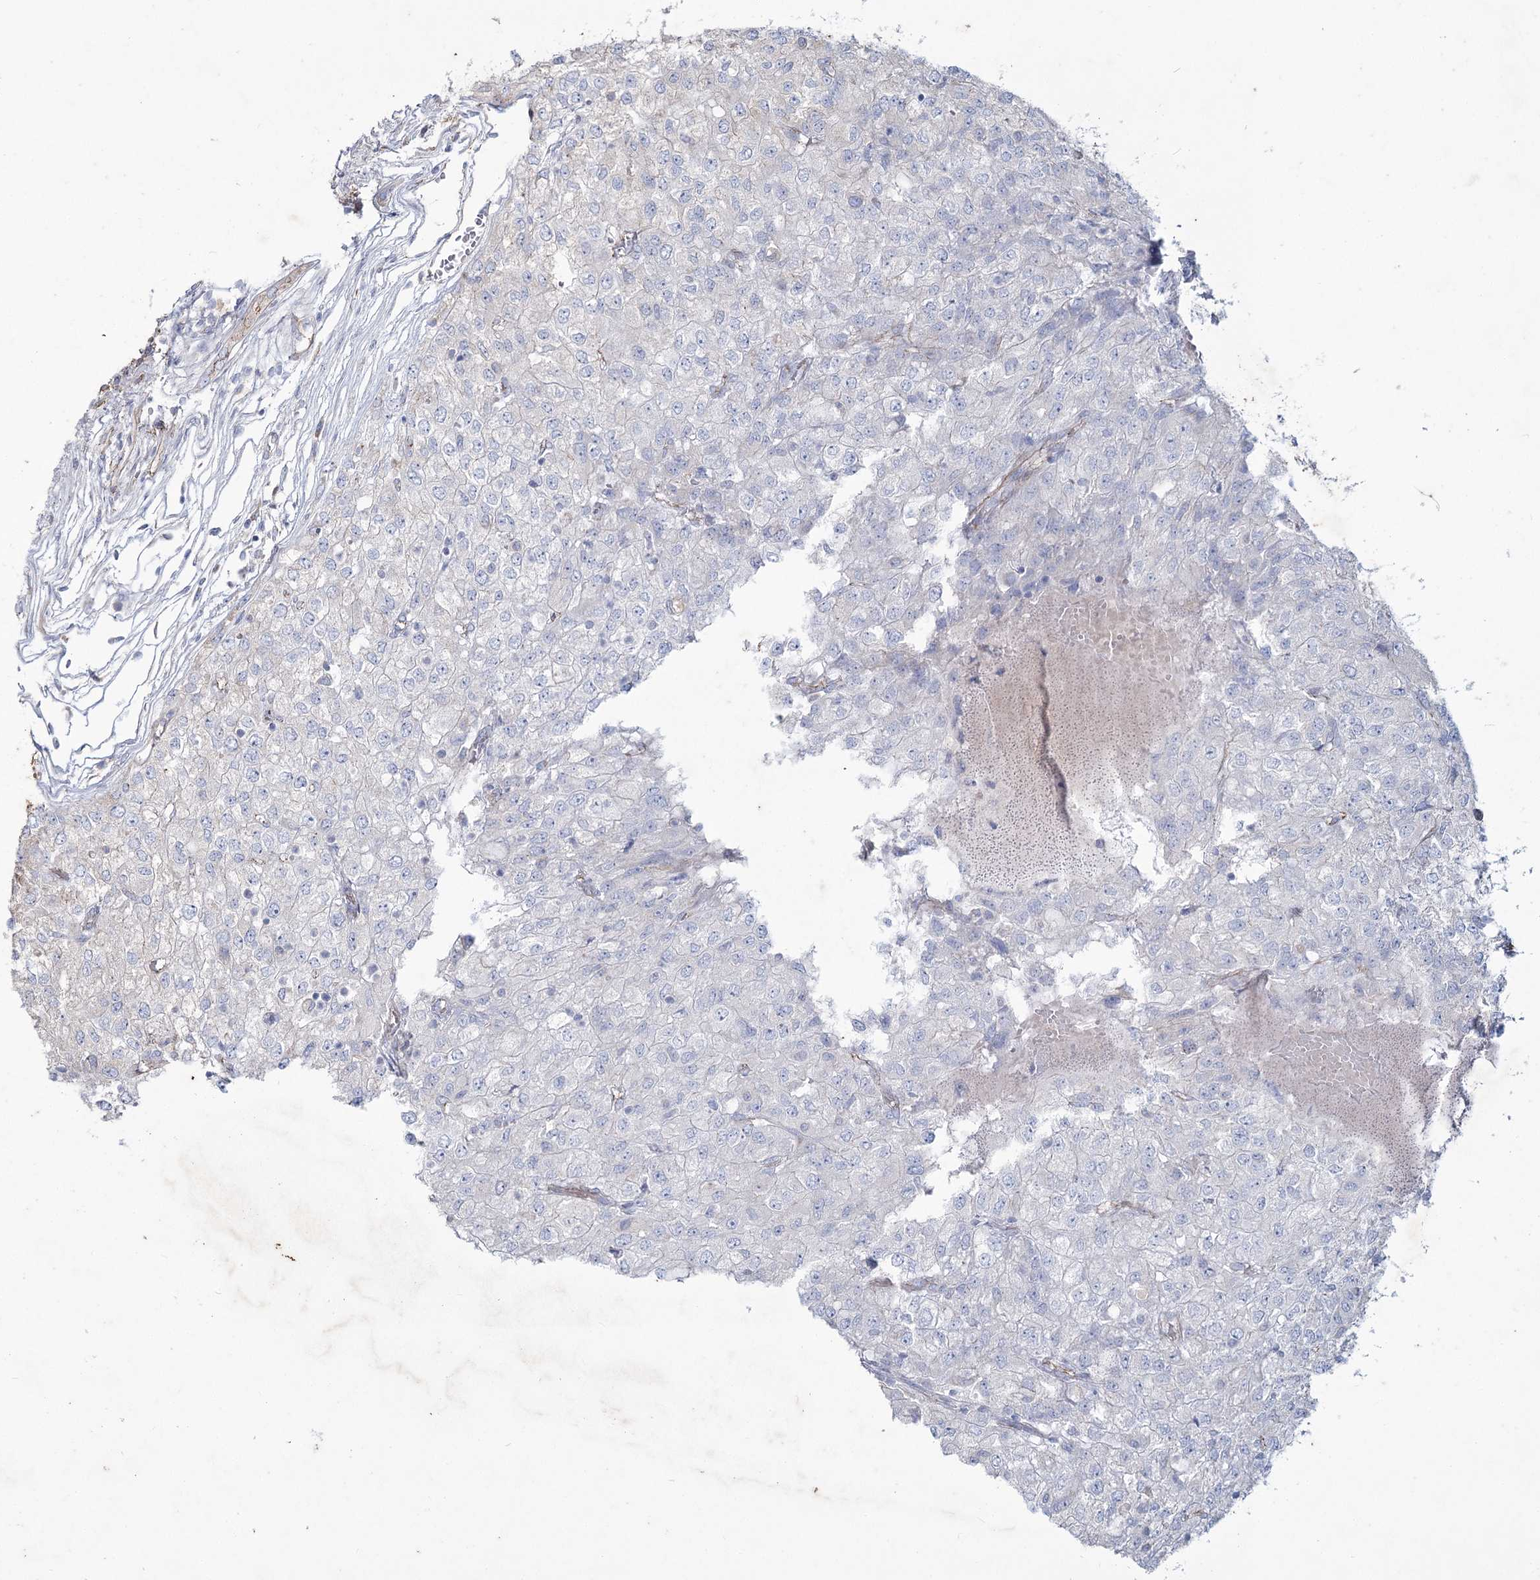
{"staining": {"intensity": "negative", "quantity": "none", "location": "none"}, "tissue": "renal cancer", "cell_type": "Tumor cells", "image_type": "cancer", "snomed": [{"axis": "morphology", "description": "Adenocarcinoma, NOS"}, {"axis": "topography", "description": "Kidney"}], "caption": "A photomicrograph of renal cancer (adenocarcinoma) stained for a protein displays no brown staining in tumor cells. Nuclei are stained in blue.", "gene": "LDLRAD3", "patient": {"sex": "female", "age": 54}}